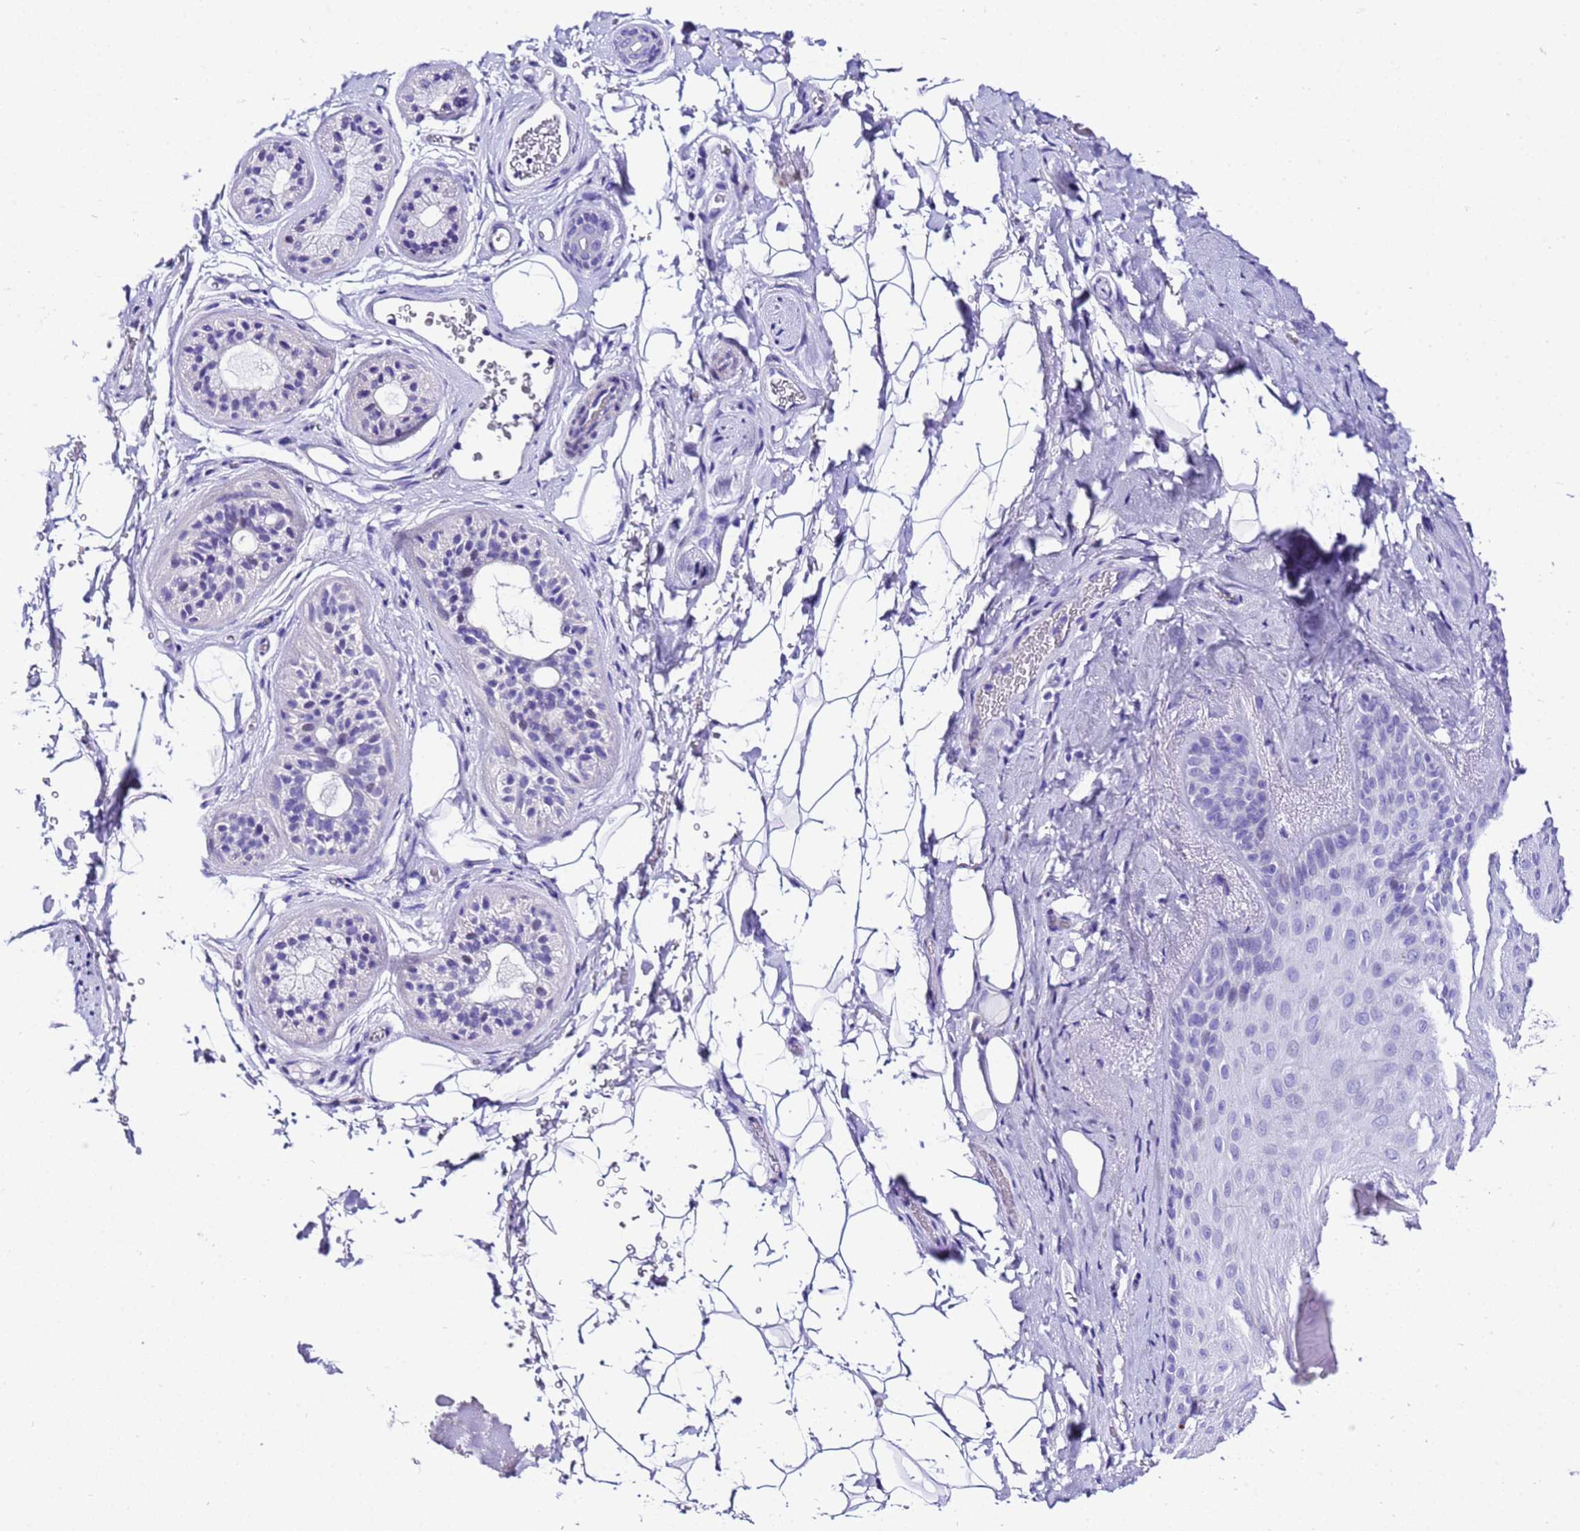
{"staining": {"intensity": "negative", "quantity": "none", "location": "none"}, "tissue": "skin", "cell_type": "Epidermal cells", "image_type": "normal", "snomed": [{"axis": "morphology", "description": "Normal tissue, NOS"}, {"axis": "topography", "description": "Anal"}], "caption": "This histopathology image is of benign skin stained with IHC to label a protein in brown with the nuclei are counter-stained blue. There is no positivity in epidermal cells.", "gene": "ZNF417", "patient": {"sex": "male", "age": 44}}